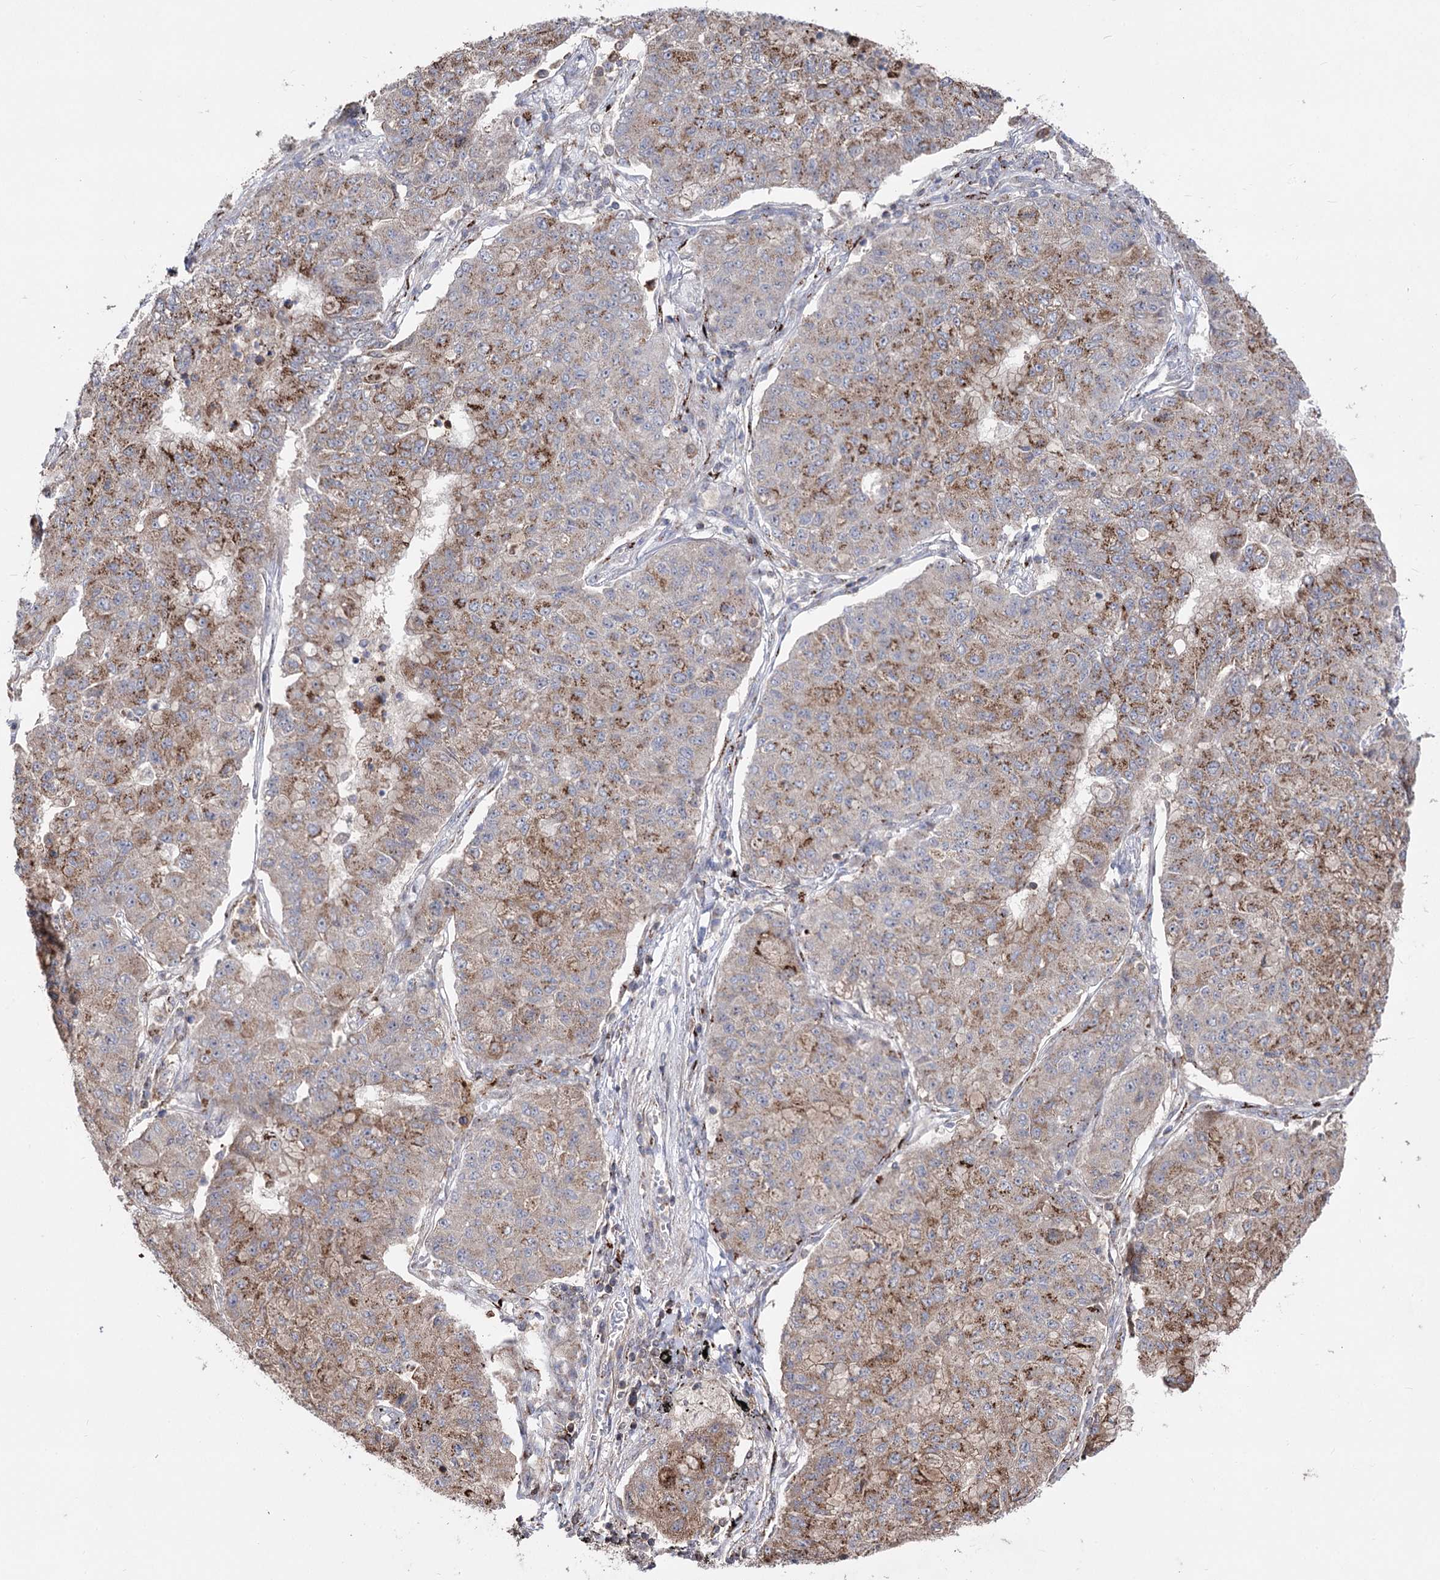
{"staining": {"intensity": "moderate", "quantity": "25%-75%", "location": "cytoplasmic/membranous"}, "tissue": "lung cancer", "cell_type": "Tumor cells", "image_type": "cancer", "snomed": [{"axis": "morphology", "description": "Squamous cell carcinoma, NOS"}, {"axis": "topography", "description": "Lung"}], "caption": "Lung squamous cell carcinoma was stained to show a protein in brown. There is medium levels of moderate cytoplasmic/membranous positivity in approximately 25%-75% of tumor cells. (DAB = brown stain, brightfield microscopy at high magnification).", "gene": "ARHGAP20", "patient": {"sex": "male", "age": 74}}